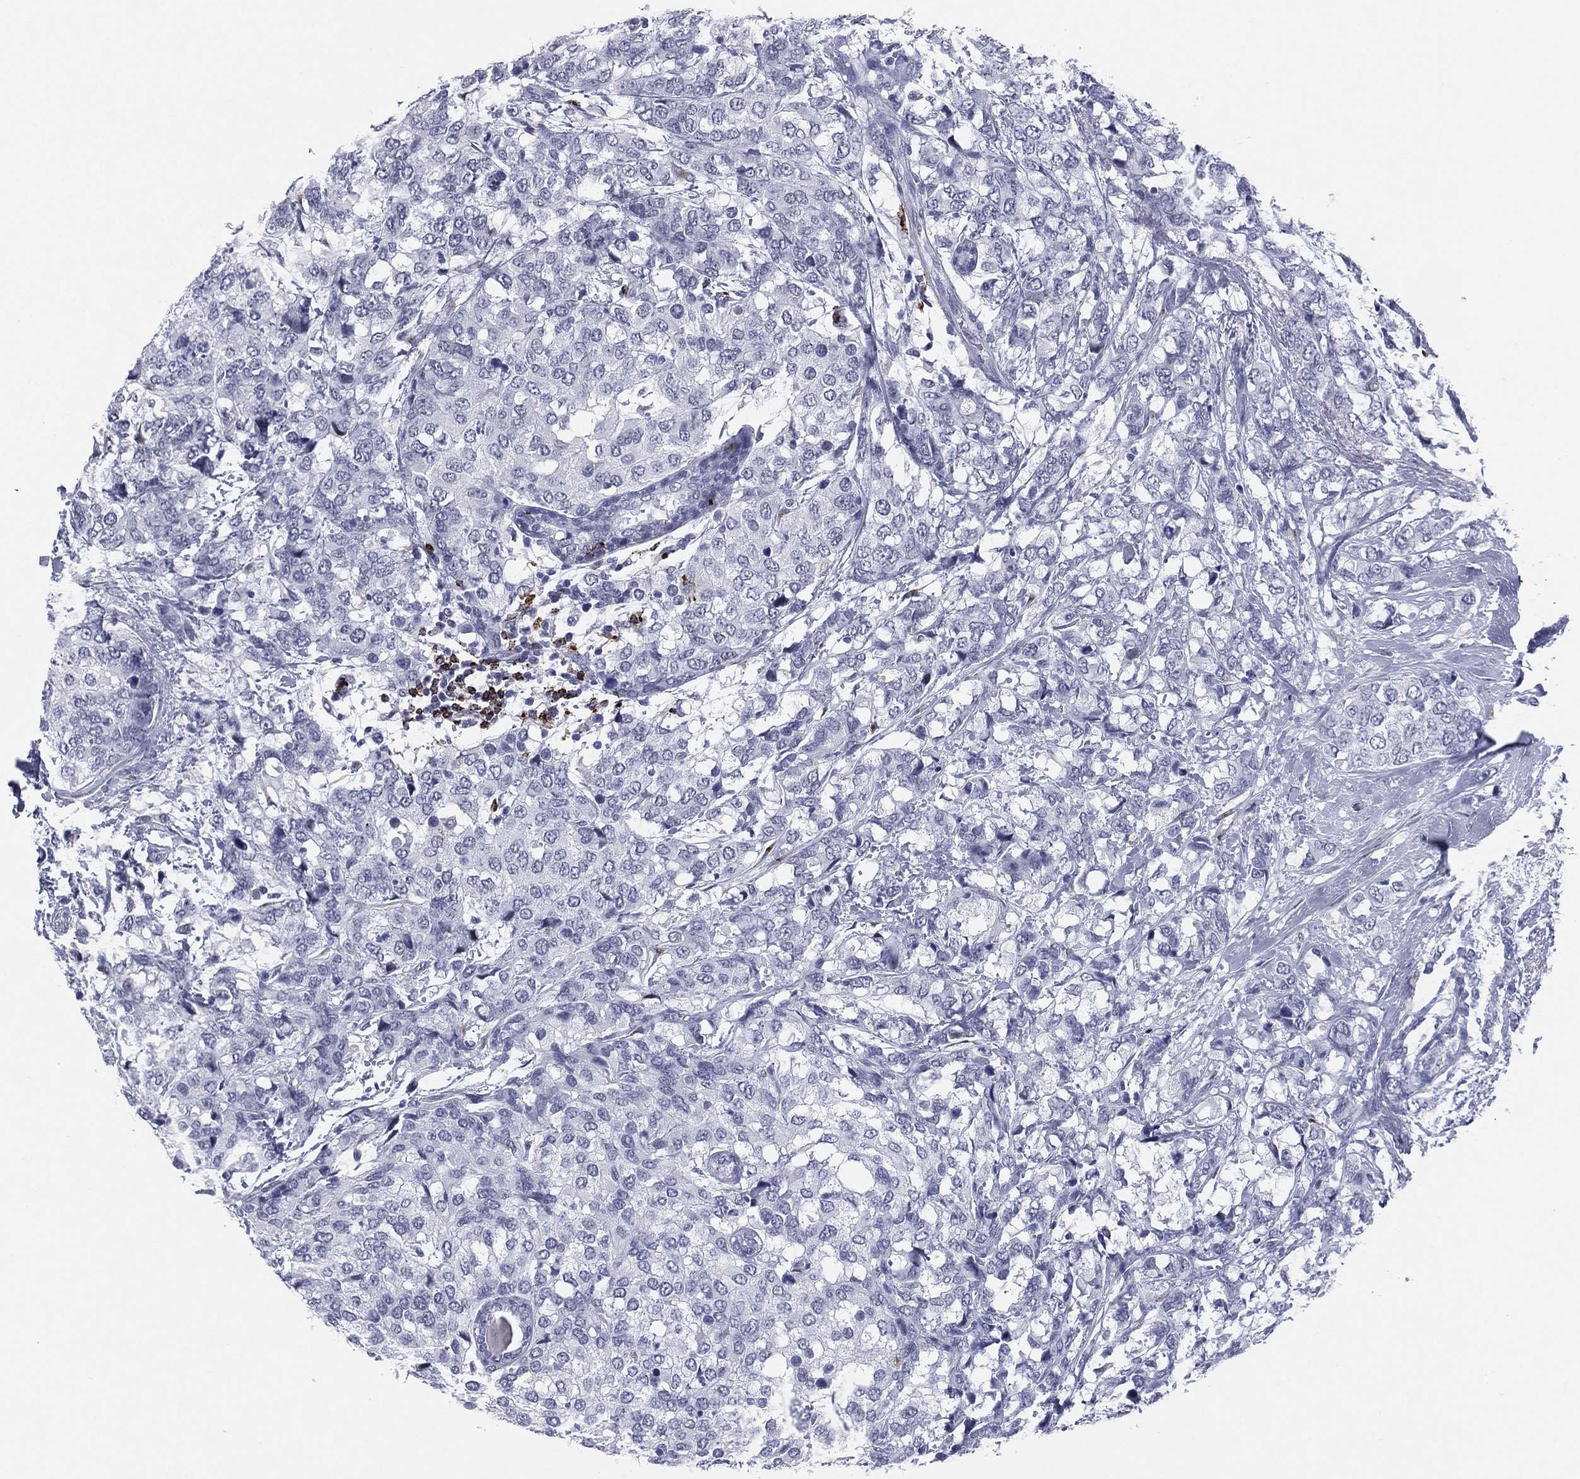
{"staining": {"intensity": "negative", "quantity": "none", "location": "none"}, "tissue": "breast cancer", "cell_type": "Tumor cells", "image_type": "cancer", "snomed": [{"axis": "morphology", "description": "Lobular carcinoma"}, {"axis": "topography", "description": "Breast"}], "caption": "This is an IHC image of human breast cancer. There is no positivity in tumor cells.", "gene": "HLA-DOA", "patient": {"sex": "female", "age": 59}}